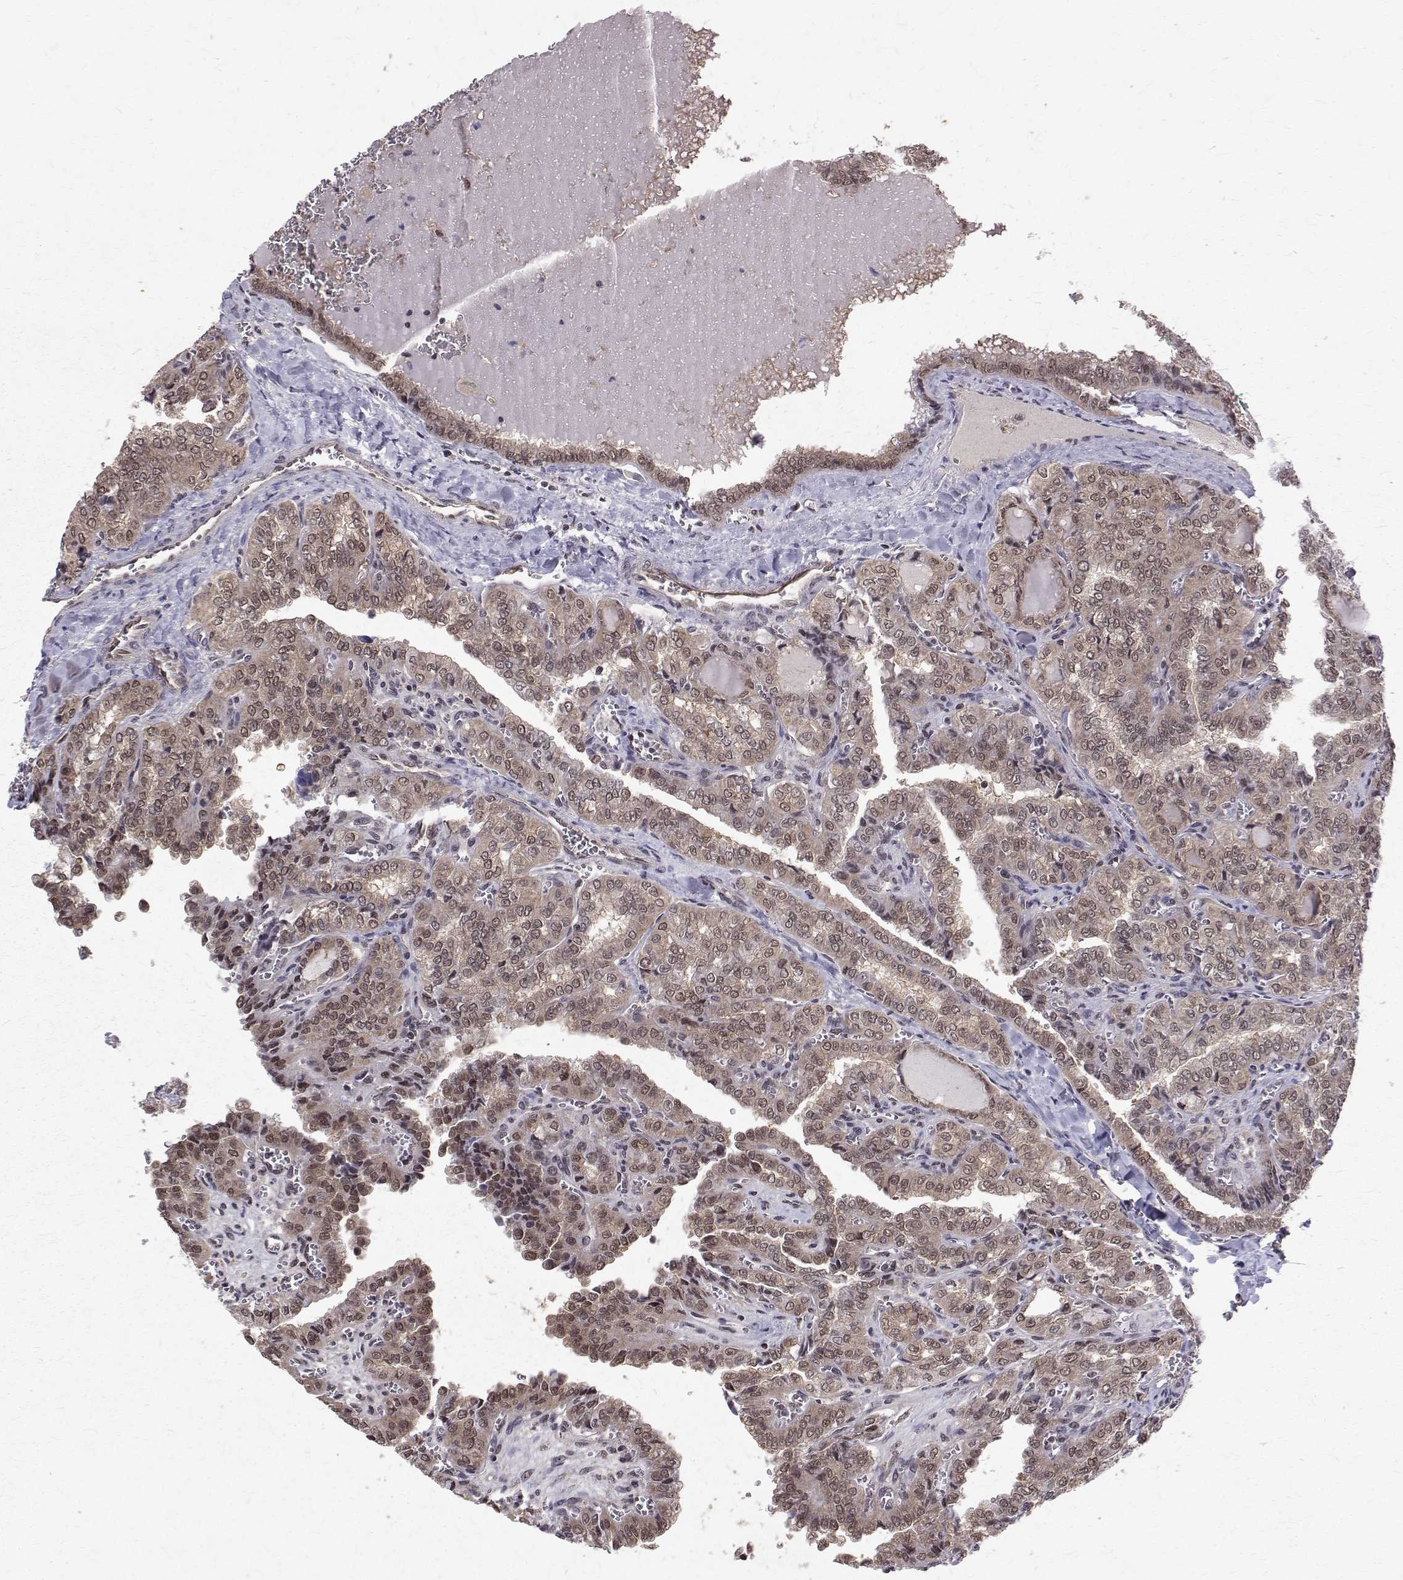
{"staining": {"intensity": "moderate", "quantity": ">75%", "location": "cytoplasmic/membranous,nuclear"}, "tissue": "thyroid cancer", "cell_type": "Tumor cells", "image_type": "cancer", "snomed": [{"axis": "morphology", "description": "Papillary adenocarcinoma, NOS"}, {"axis": "topography", "description": "Thyroid gland"}], "caption": "The histopathology image displays a brown stain indicating the presence of a protein in the cytoplasmic/membranous and nuclear of tumor cells in thyroid cancer (papillary adenocarcinoma).", "gene": "NIF3L1", "patient": {"sex": "female", "age": 41}}